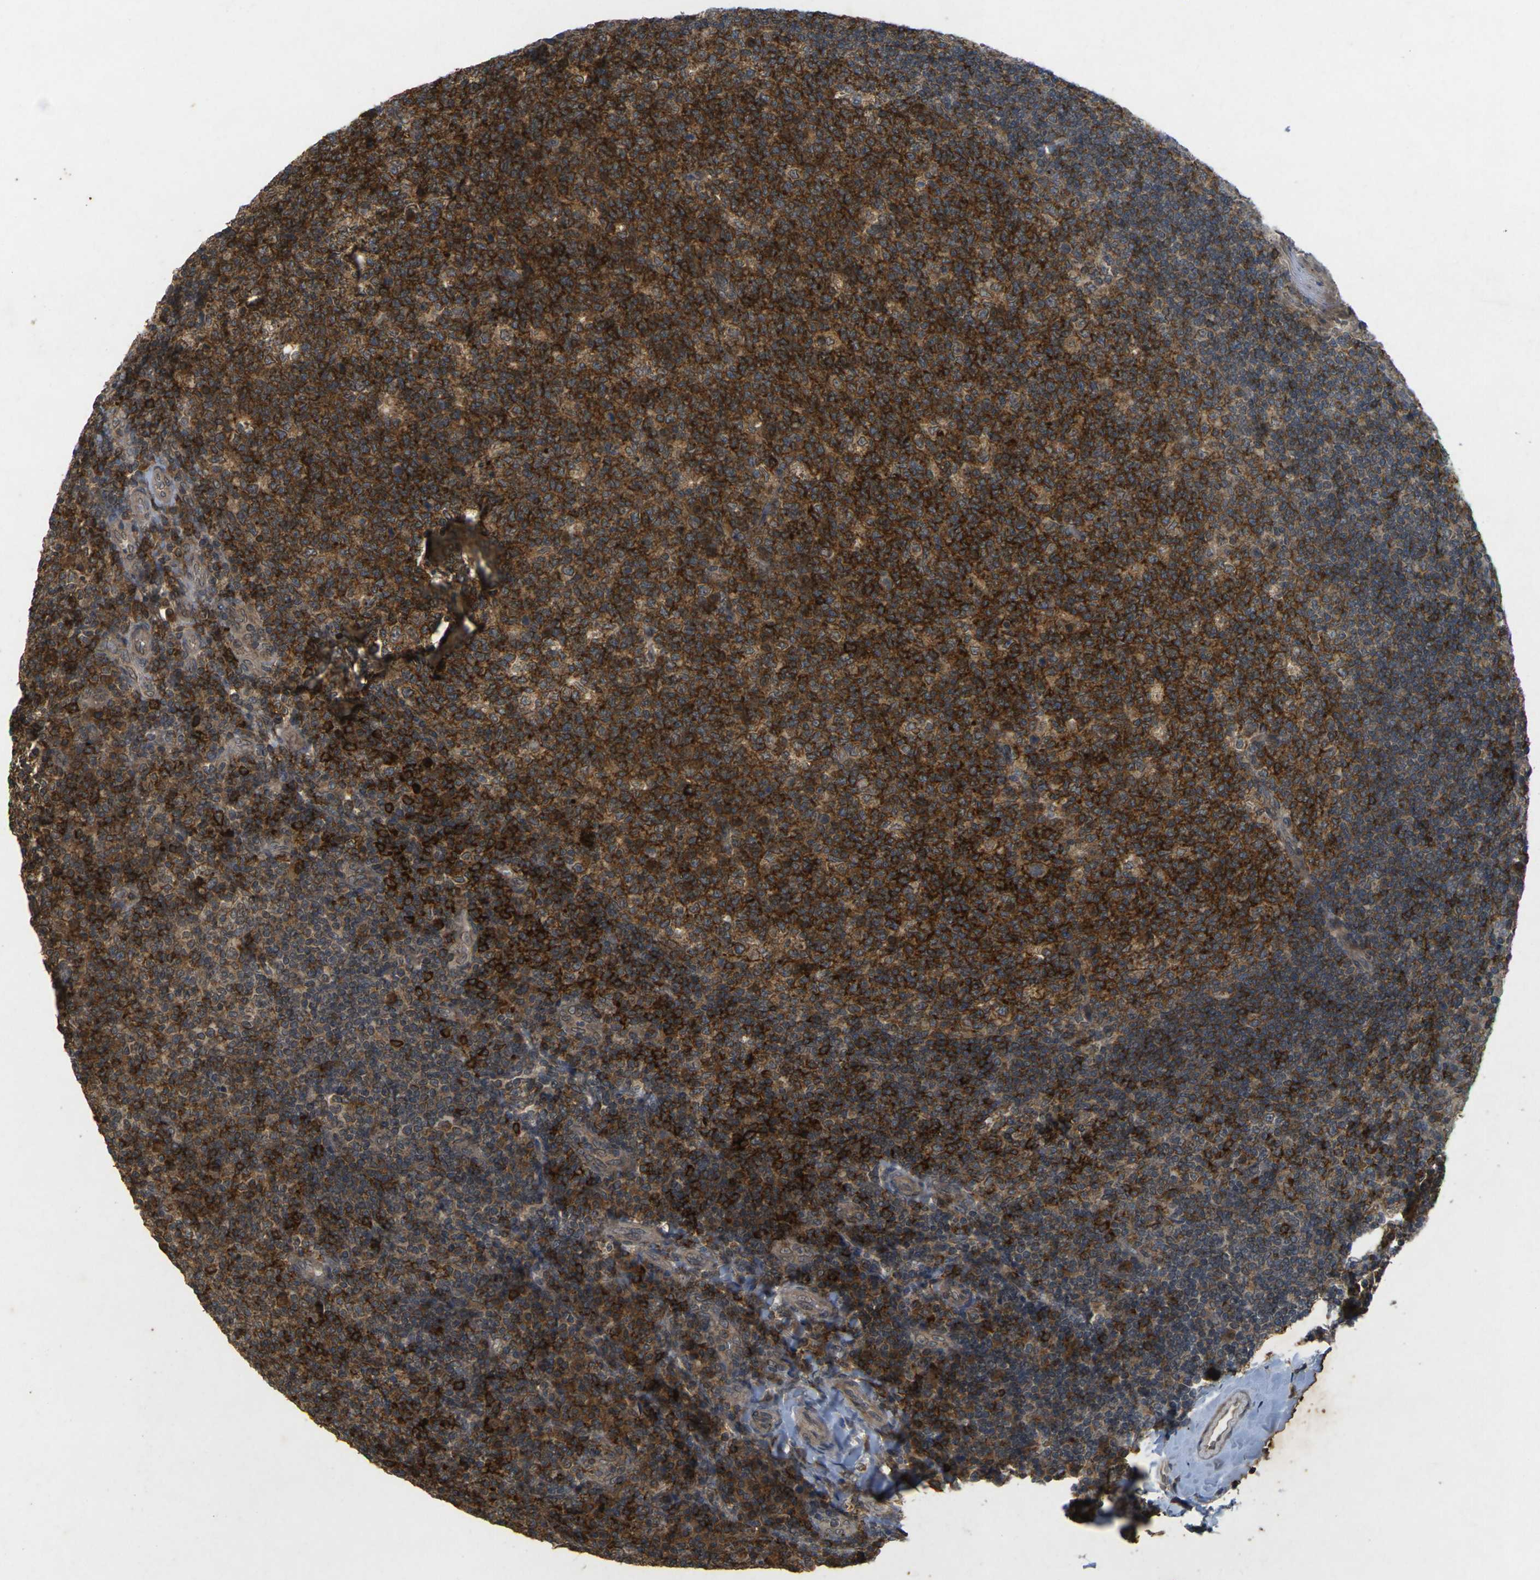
{"staining": {"intensity": "strong", "quantity": ">75%", "location": "cytoplasmic/membranous"}, "tissue": "tonsil", "cell_type": "Germinal center cells", "image_type": "normal", "snomed": [{"axis": "morphology", "description": "Normal tissue, NOS"}, {"axis": "topography", "description": "Tonsil"}], "caption": "High-power microscopy captured an immunohistochemistry (IHC) micrograph of unremarkable tonsil, revealing strong cytoplasmic/membranous staining in approximately >75% of germinal center cells. (DAB (3,3'-diaminobenzidine) IHC, brown staining for protein, blue staining for nuclei).", "gene": "ERN1", "patient": {"sex": "male", "age": 17}}